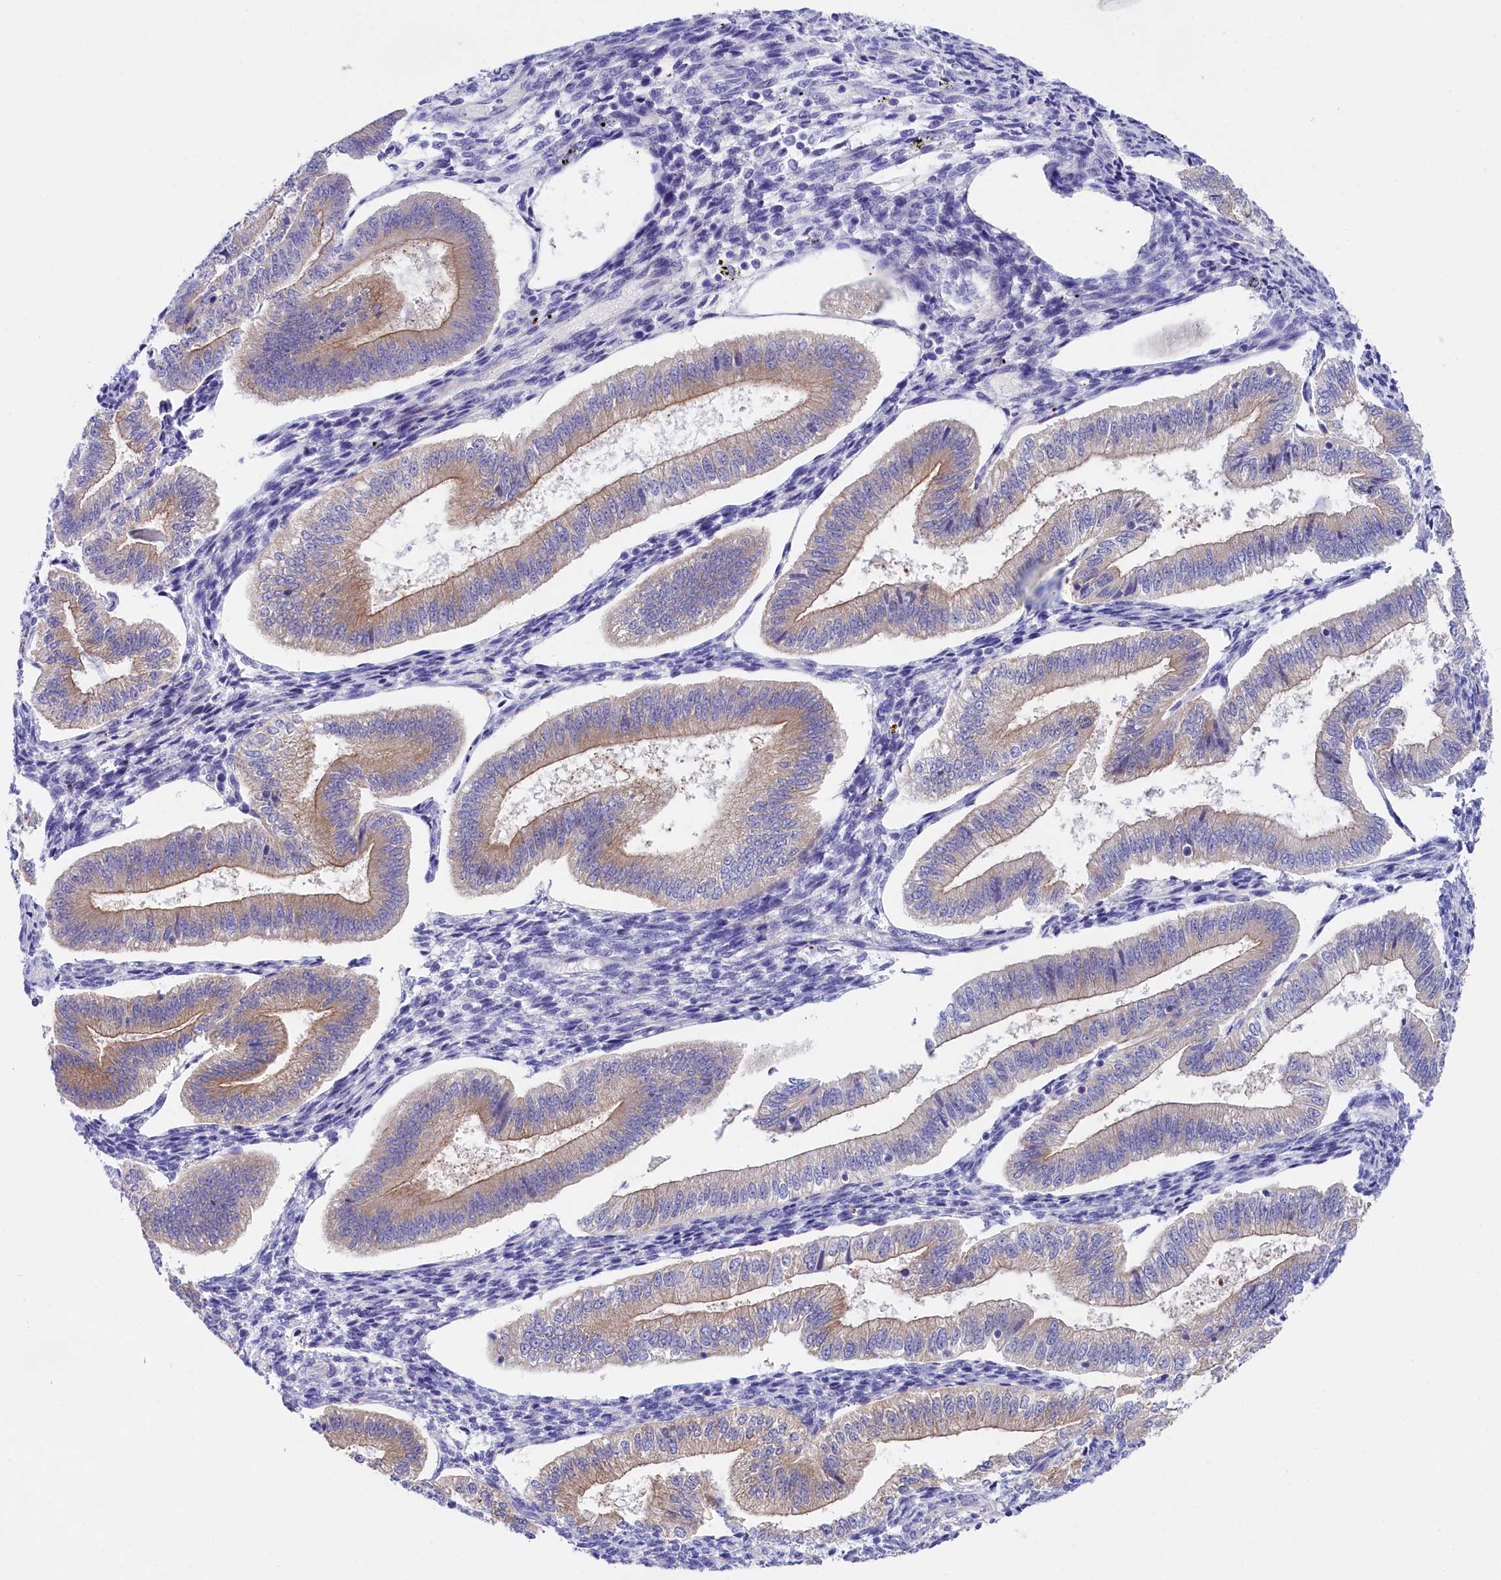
{"staining": {"intensity": "negative", "quantity": "none", "location": "none"}, "tissue": "endometrium", "cell_type": "Cells in endometrial stroma", "image_type": "normal", "snomed": [{"axis": "morphology", "description": "Normal tissue, NOS"}, {"axis": "topography", "description": "Endometrium"}], "caption": "Protein analysis of normal endometrium reveals no significant expression in cells in endometrial stroma.", "gene": "PPP1R13L", "patient": {"sex": "female", "age": 34}}